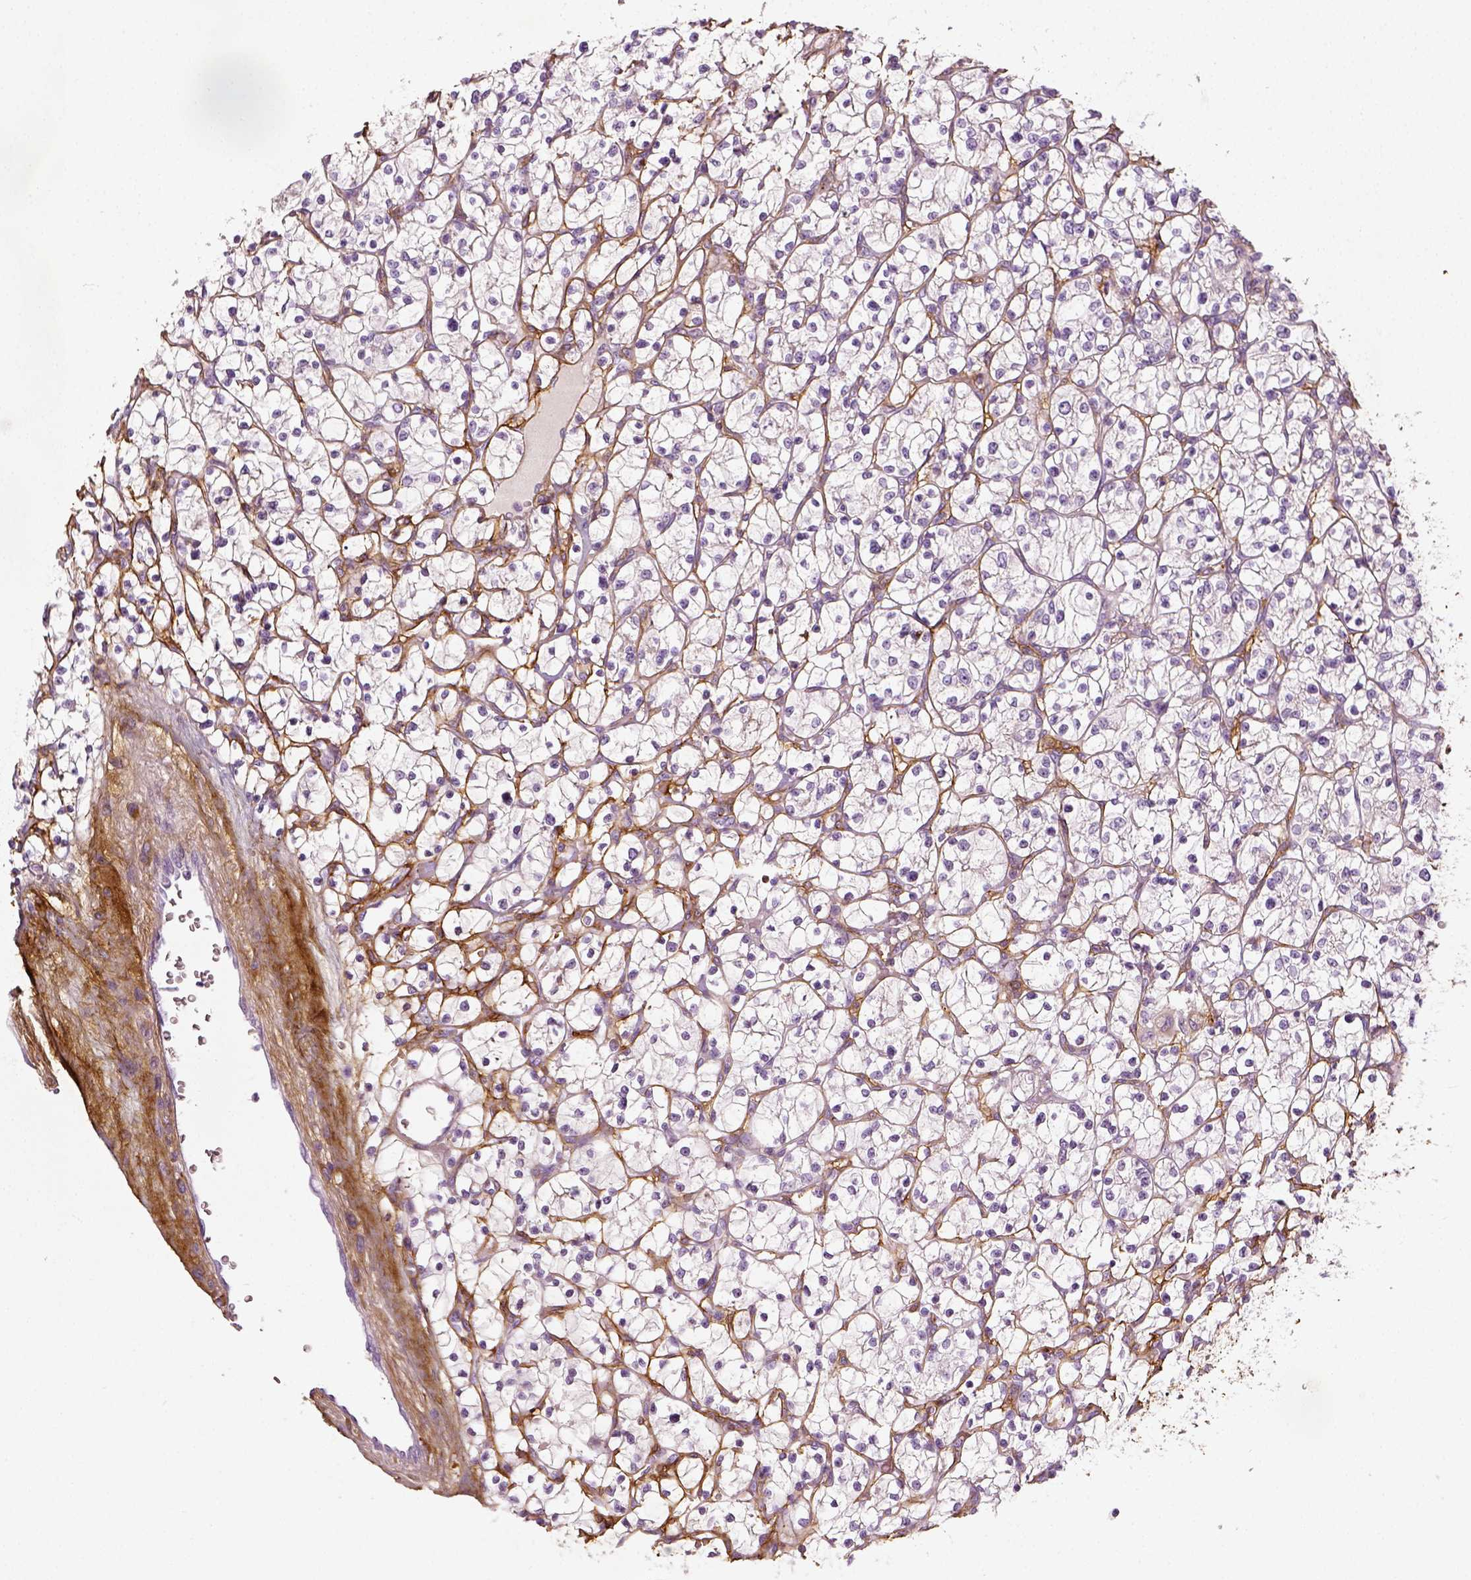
{"staining": {"intensity": "negative", "quantity": "none", "location": "none"}, "tissue": "renal cancer", "cell_type": "Tumor cells", "image_type": "cancer", "snomed": [{"axis": "morphology", "description": "Adenocarcinoma, NOS"}, {"axis": "topography", "description": "Kidney"}], "caption": "Tumor cells show no significant protein positivity in renal adenocarcinoma.", "gene": "COL6A2", "patient": {"sex": "female", "age": 64}}